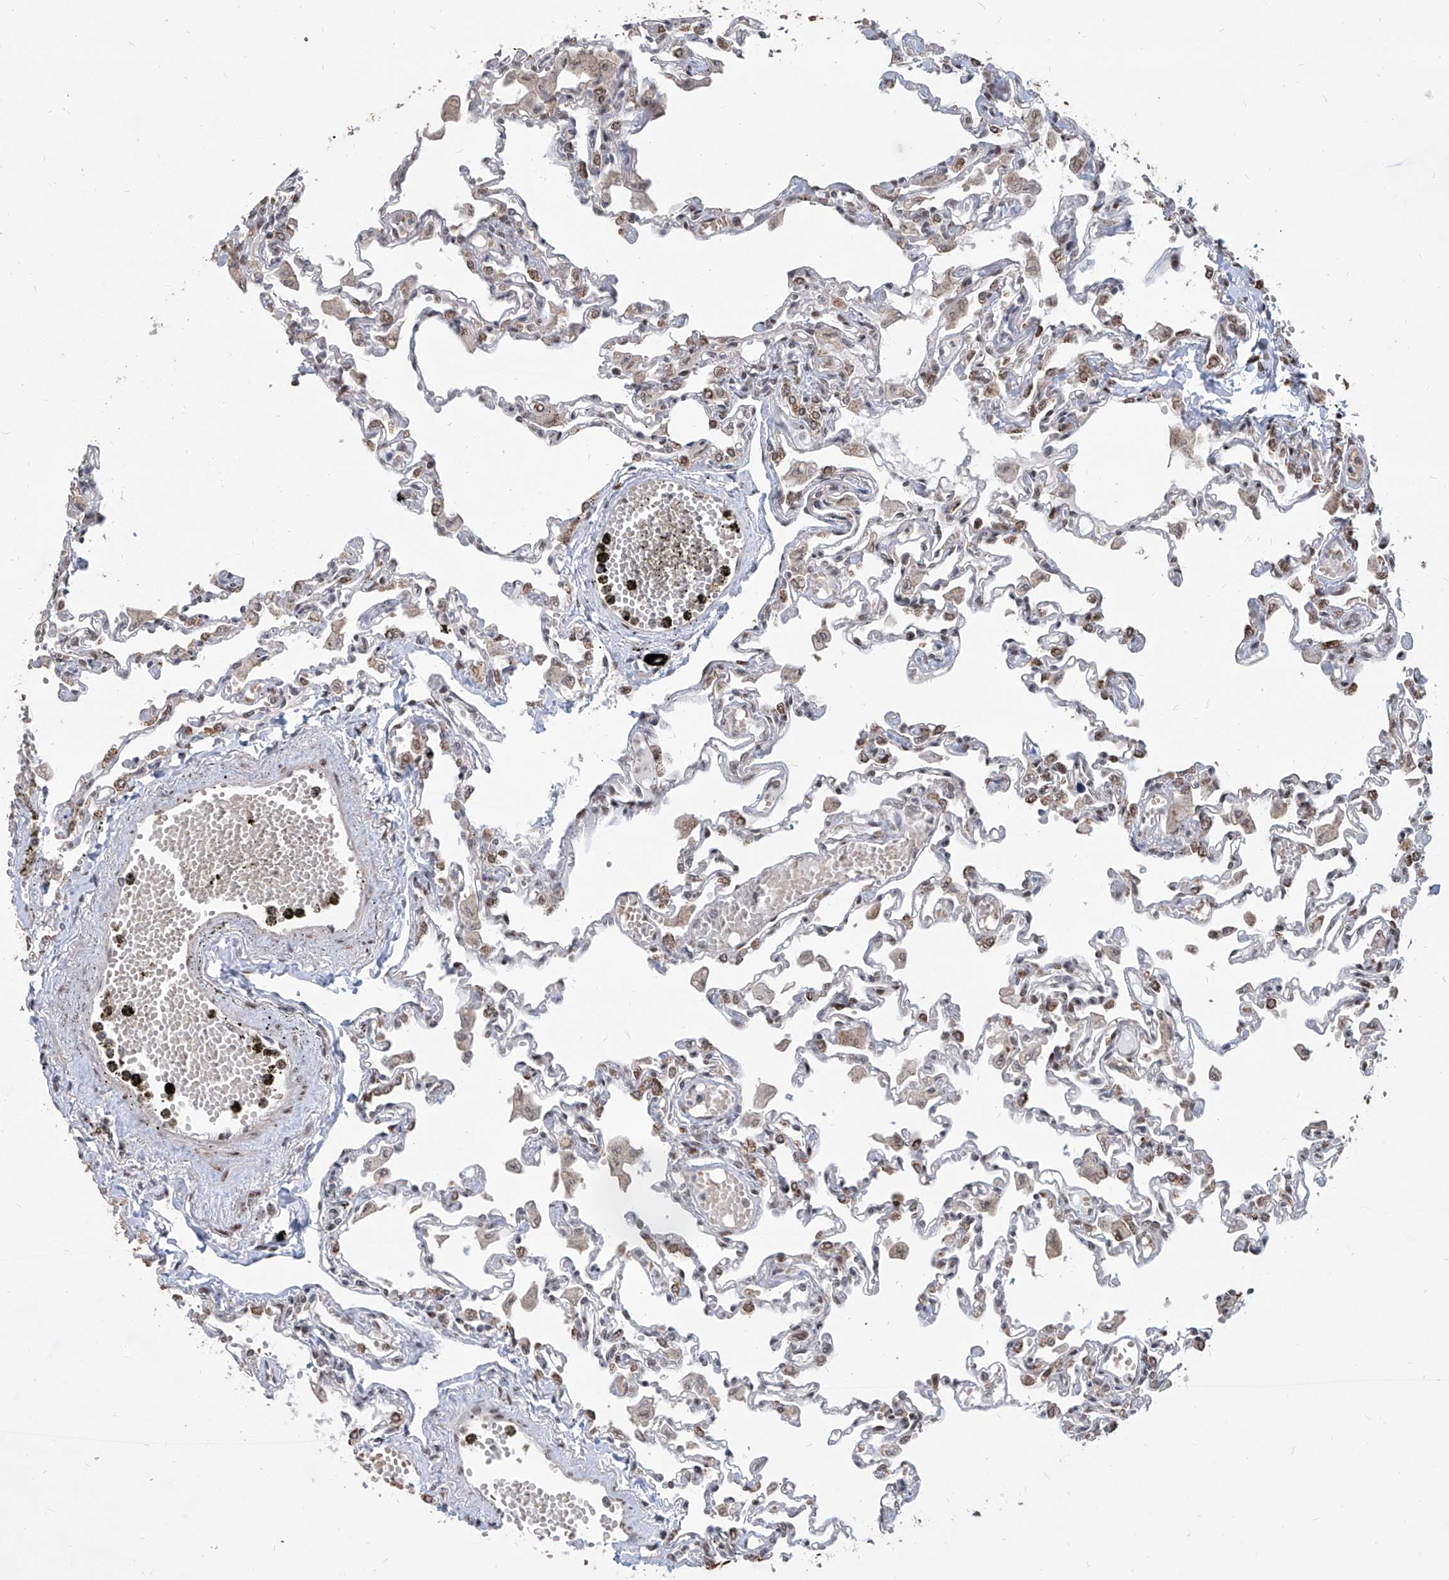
{"staining": {"intensity": "moderate", "quantity": "<25%", "location": "nuclear"}, "tissue": "lung", "cell_type": "Alveolar cells", "image_type": "normal", "snomed": [{"axis": "morphology", "description": "Normal tissue, NOS"}, {"axis": "topography", "description": "Bronchus"}, {"axis": "topography", "description": "Lung"}], "caption": "Lung stained for a protein (brown) displays moderate nuclear positive positivity in approximately <25% of alveolar cells.", "gene": "IRF2", "patient": {"sex": "female", "age": 49}}